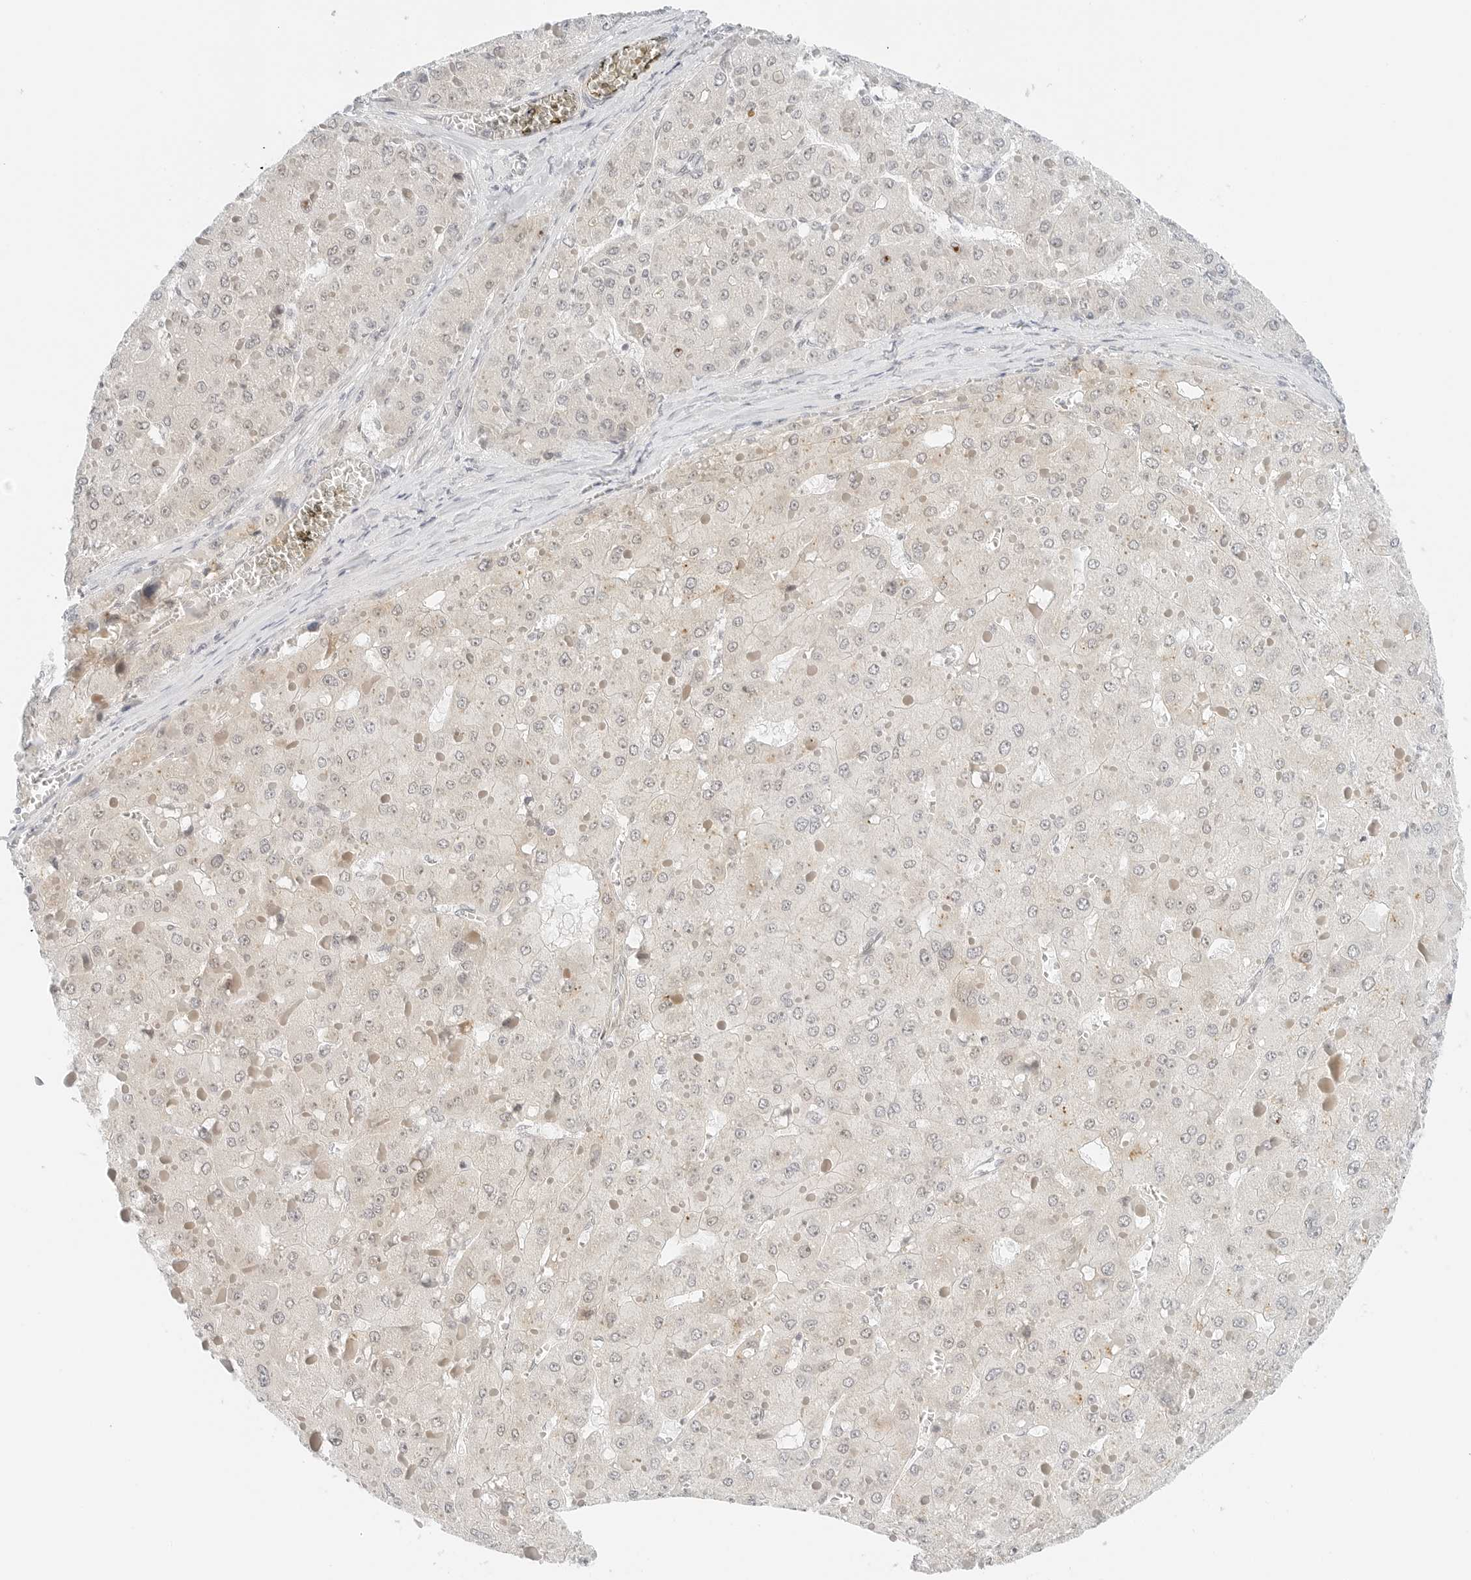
{"staining": {"intensity": "weak", "quantity": "<25%", "location": "cytoplasmic/membranous,nuclear"}, "tissue": "liver cancer", "cell_type": "Tumor cells", "image_type": "cancer", "snomed": [{"axis": "morphology", "description": "Carcinoma, Hepatocellular, NOS"}, {"axis": "topography", "description": "Liver"}], "caption": "High magnification brightfield microscopy of liver cancer stained with DAB (brown) and counterstained with hematoxylin (blue): tumor cells show no significant expression.", "gene": "NEO1", "patient": {"sex": "female", "age": 73}}